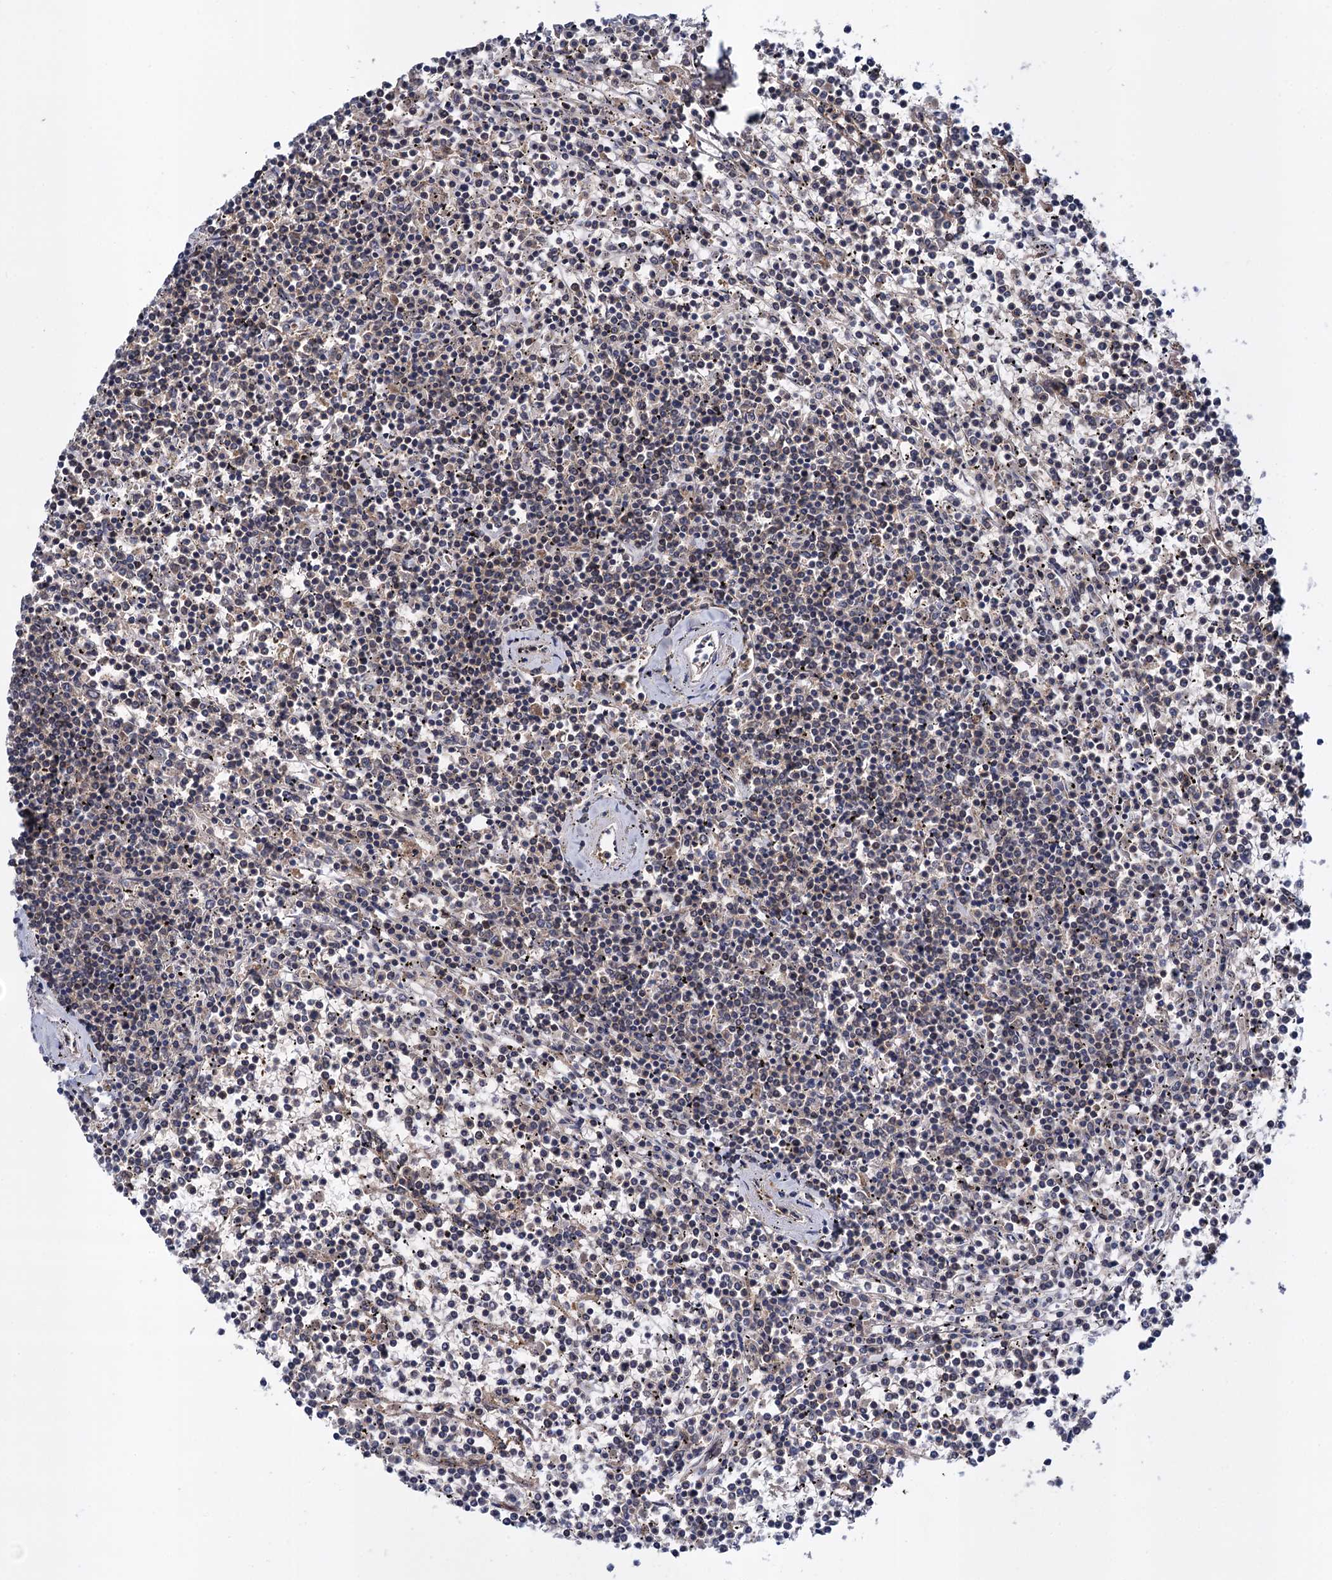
{"staining": {"intensity": "negative", "quantity": "none", "location": "none"}, "tissue": "lymphoma", "cell_type": "Tumor cells", "image_type": "cancer", "snomed": [{"axis": "morphology", "description": "Malignant lymphoma, non-Hodgkin's type, Low grade"}, {"axis": "topography", "description": "Spleen"}], "caption": "Protein analysis of lymphoma demonstrates no significant expression in tumor cells.", "gene": "GLO1", "patient": {"sex": "female", "age": 19}}